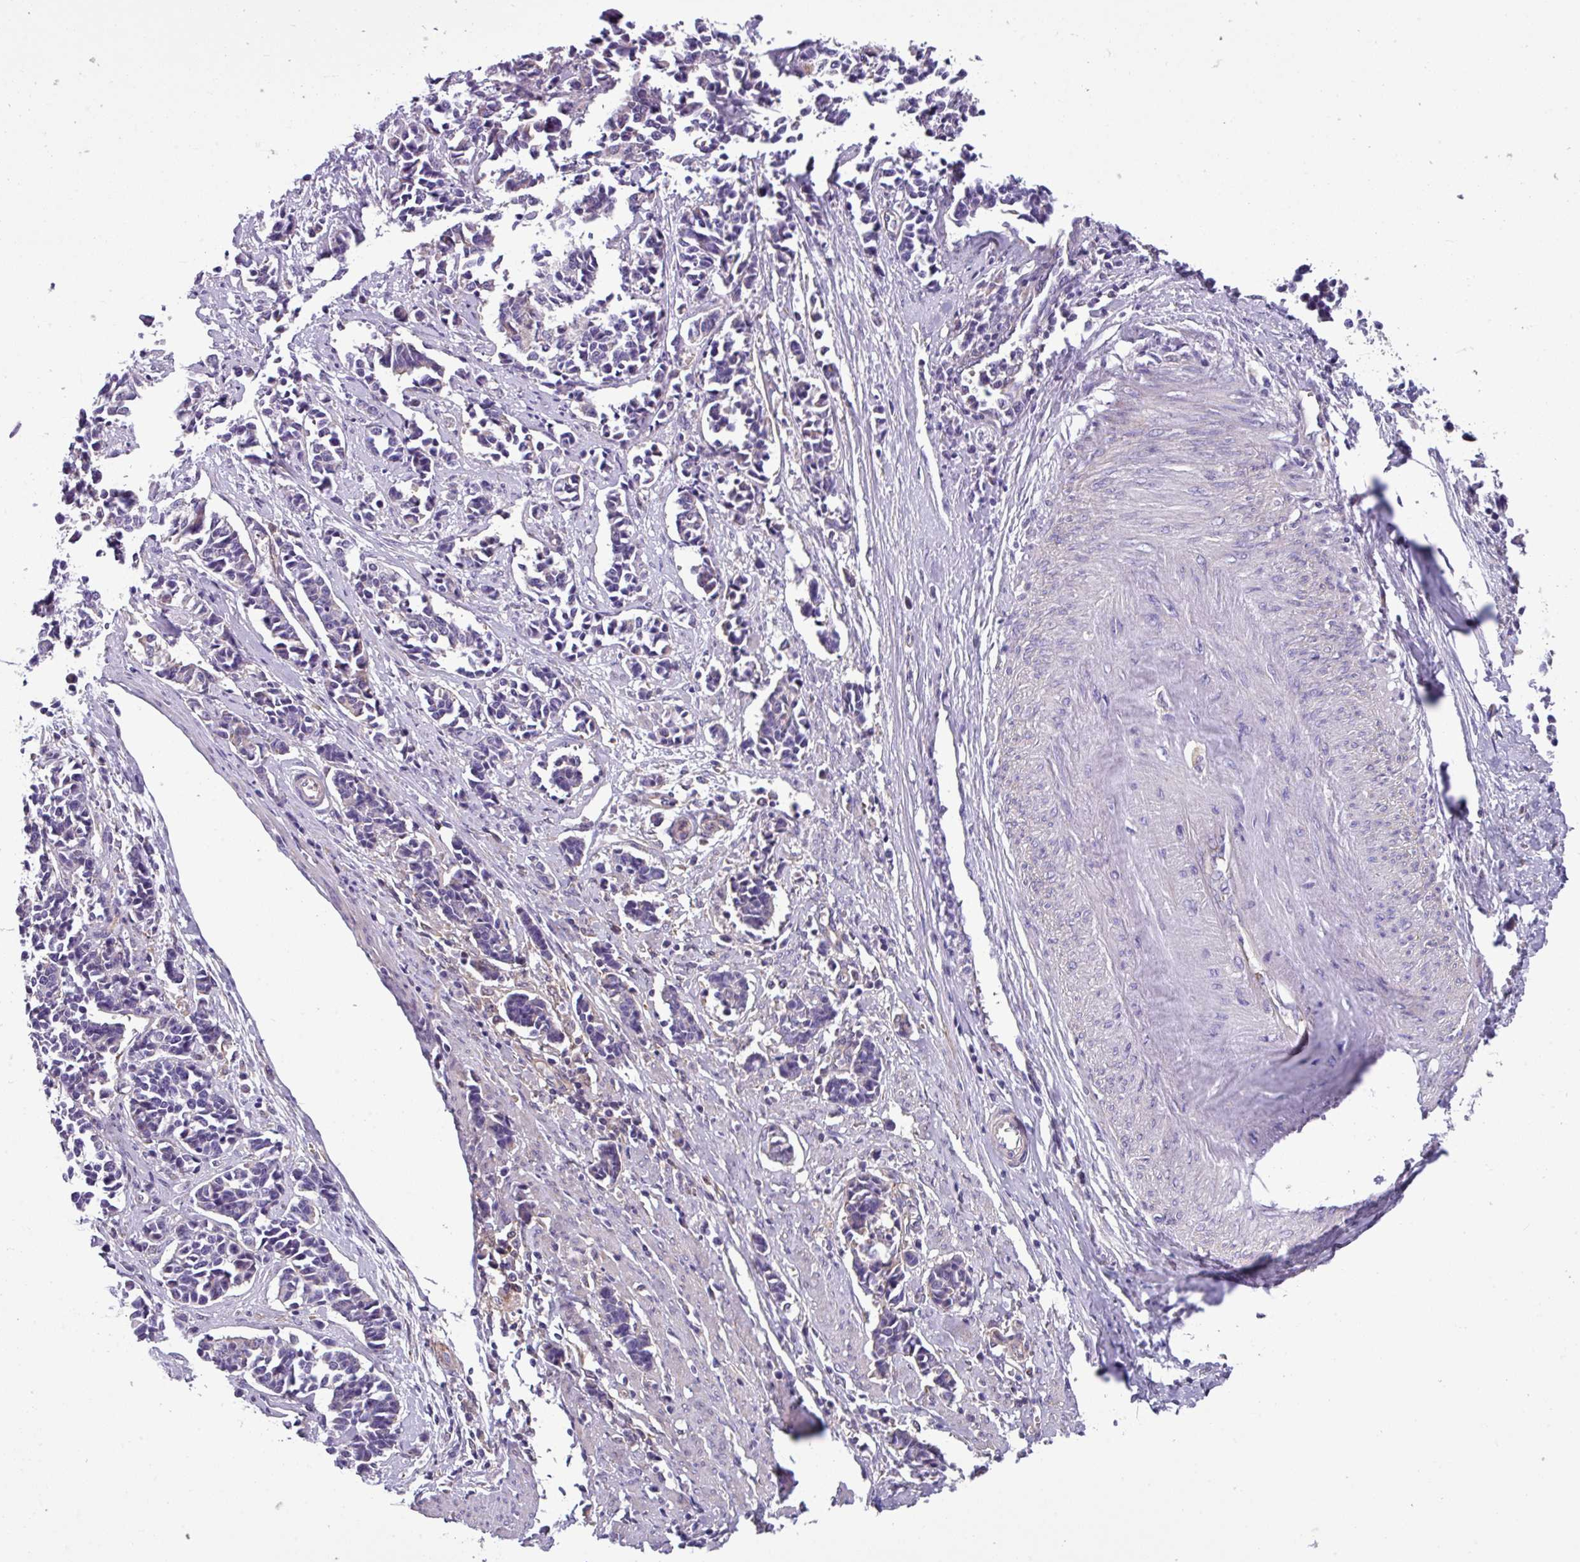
{"staining": {"intensity": "negative", "quantity": "none", "location": "none"}, "tissue": "cervical cancer", "cell_type": "Tumor cells", "image_type": "cancer", "snomed": [{"axis": "morphology", "description": "Normal tissue, NOS"}, {"axis": "morphology", "description": "Squamous cell carcinoma, NOS"}, {"axis": "topography", "description": "Cervix"}], "caption": "Immunohistochemistry image of neoplastic tissue: cervical cancer stained with DAB reveals no significant protein staining in tumor cells.", "gene": "SLC23A2", "patient": {"sex": "female", "age": 35}}